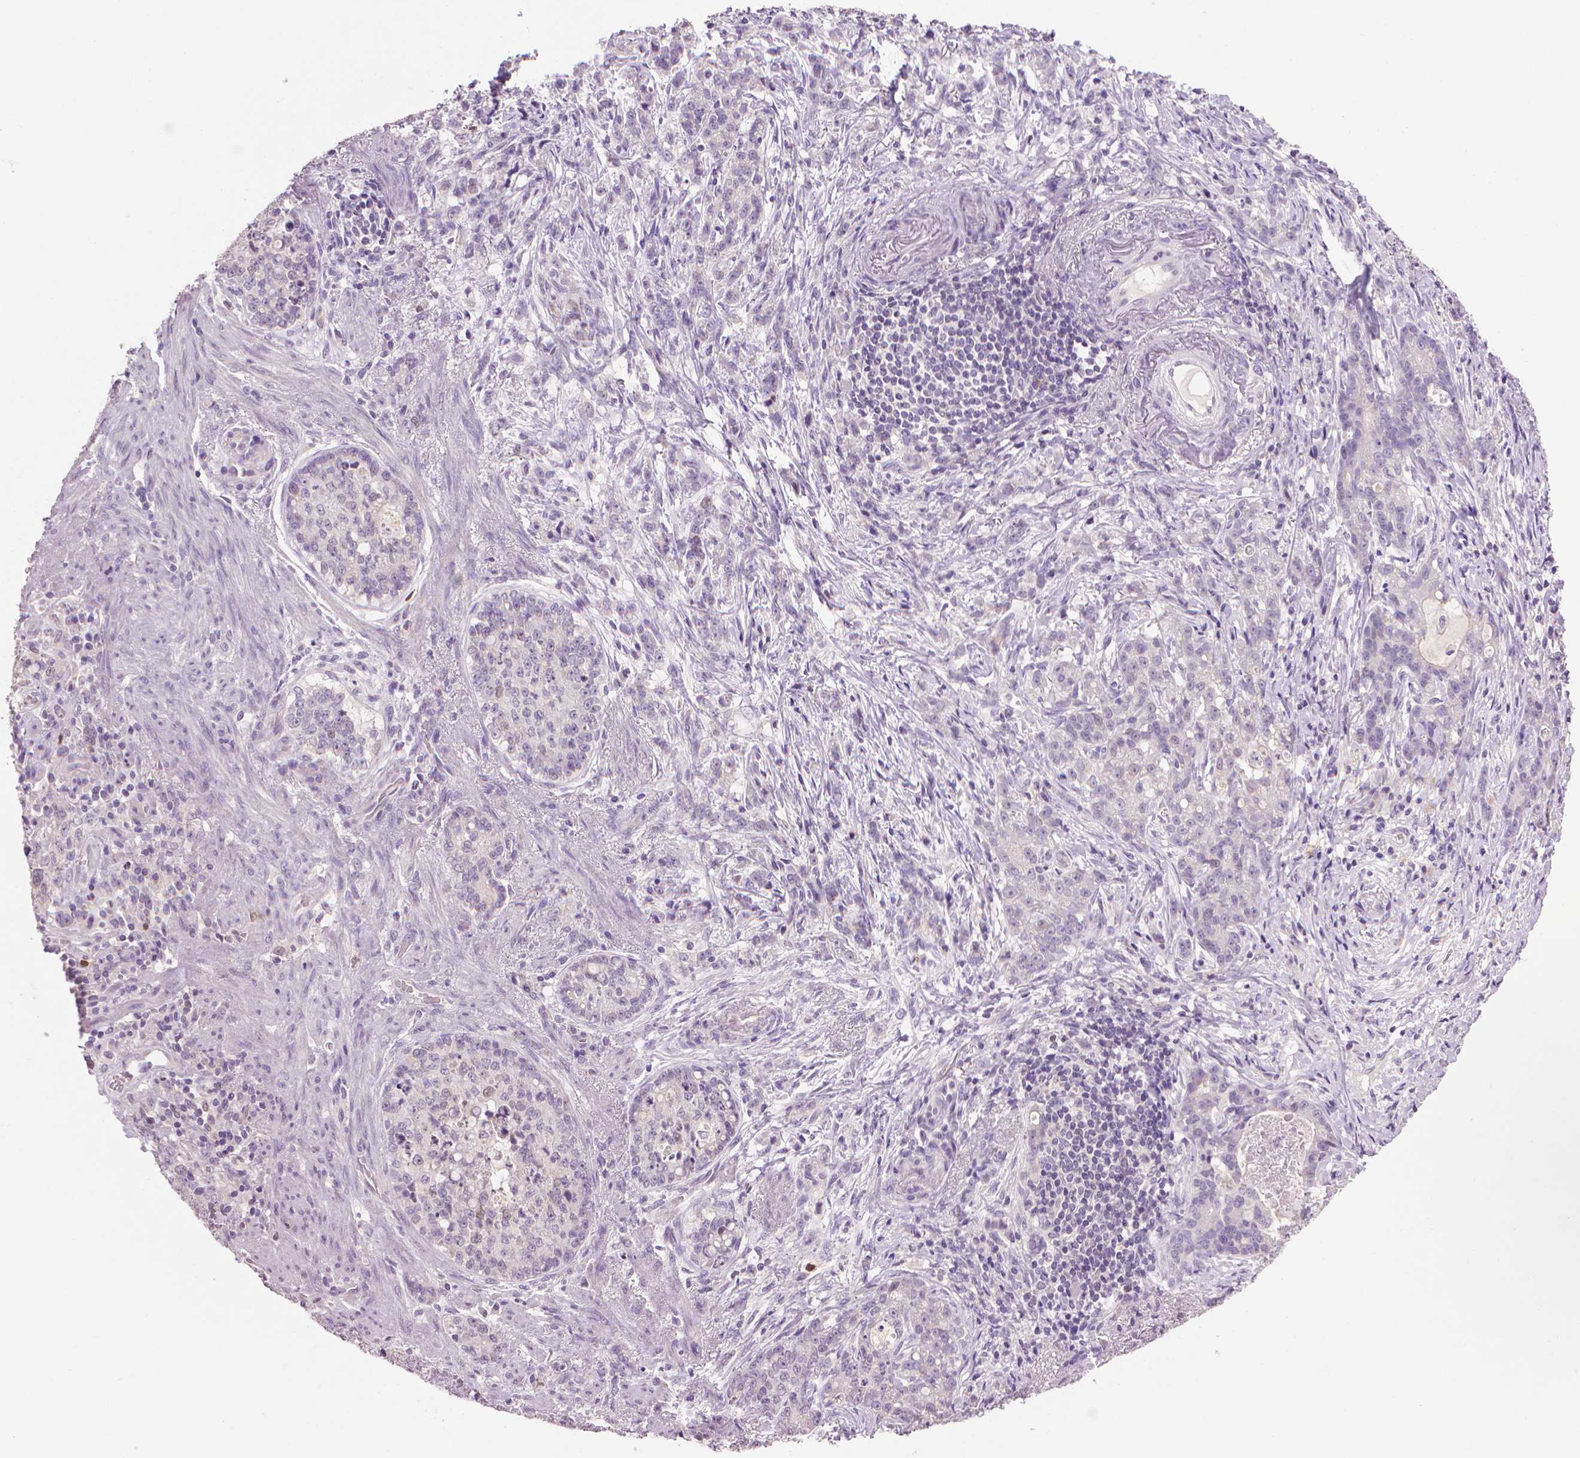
{"staining": {"intensity": "negative", "quantity": "none", "location": "none"}, "tissue": "stomach cancer", "cell_type": "Tumor cells", "image_type": "cancer", "snomed": [{"axis": "morphology", "description": "Adenocarcinoma, NOS"}, {"axis": "topography", "description": "Stomach, lower"}], "caption": "Immunohistochemical staining of stomach cancer demonstrates no significant staining in tumor cells.", "gene": "CDKN2D", "patient": {"sex": "male", "age": 88}}